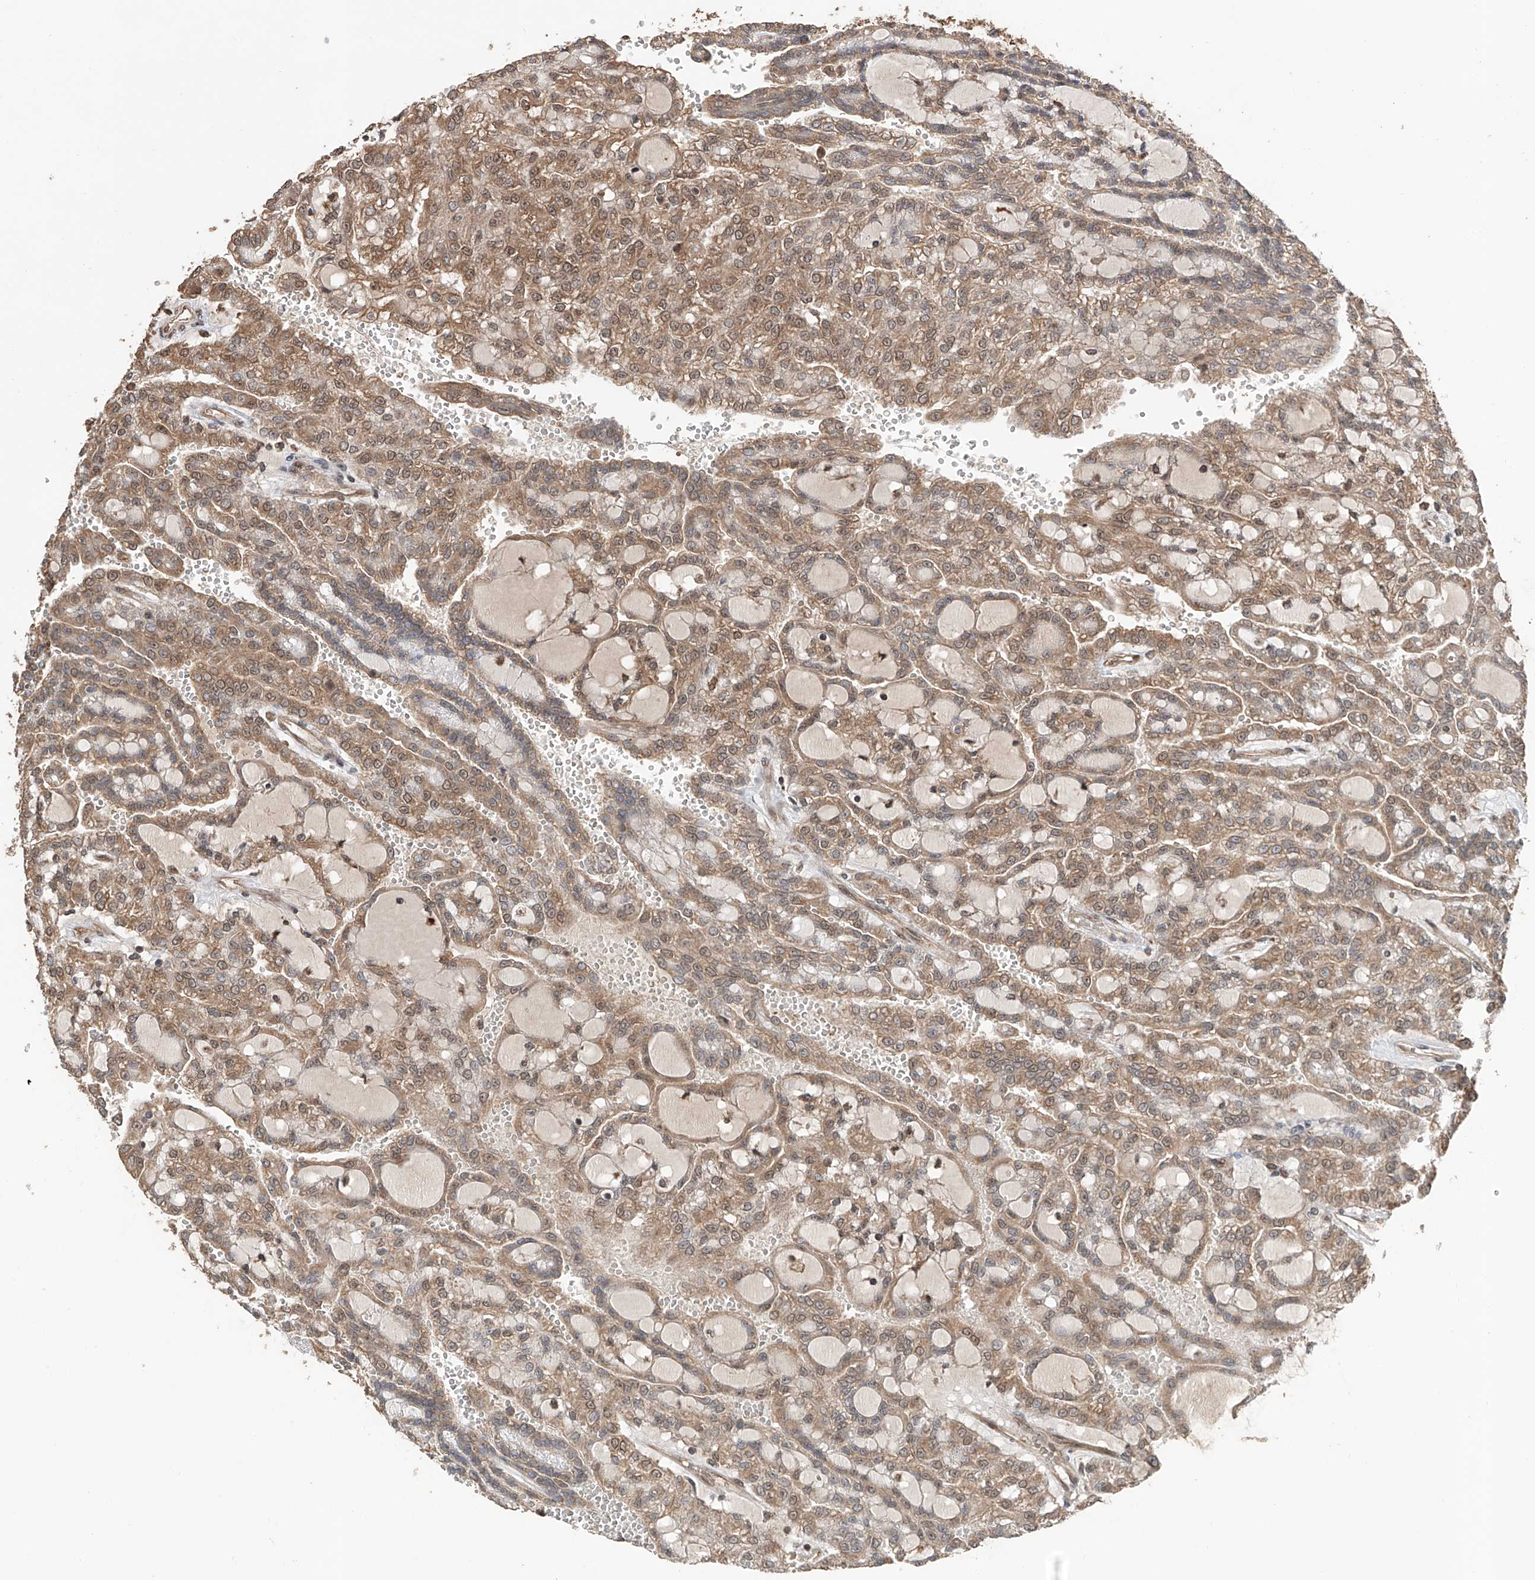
{"staining": {"intensity": "moderate", "quantity": ">75%", "location": "cytoplasmic/membranous,nuclear"}, "tissue": "renal cancer", "cell_type": "Tumor cells", "image_type": "cancer", "snomed": [{"axis": "morphology", "description": "Adenocarcinoma, NOS"}, {"axis": "topography", "description": "Kidney"}], "caption": "Renal cancer (adenocarcinoma) stained with a protein marker shows moderate staining in tumor cells.", "gene": "FAM135A", "patient": {"sex": "male", "age": 63}}